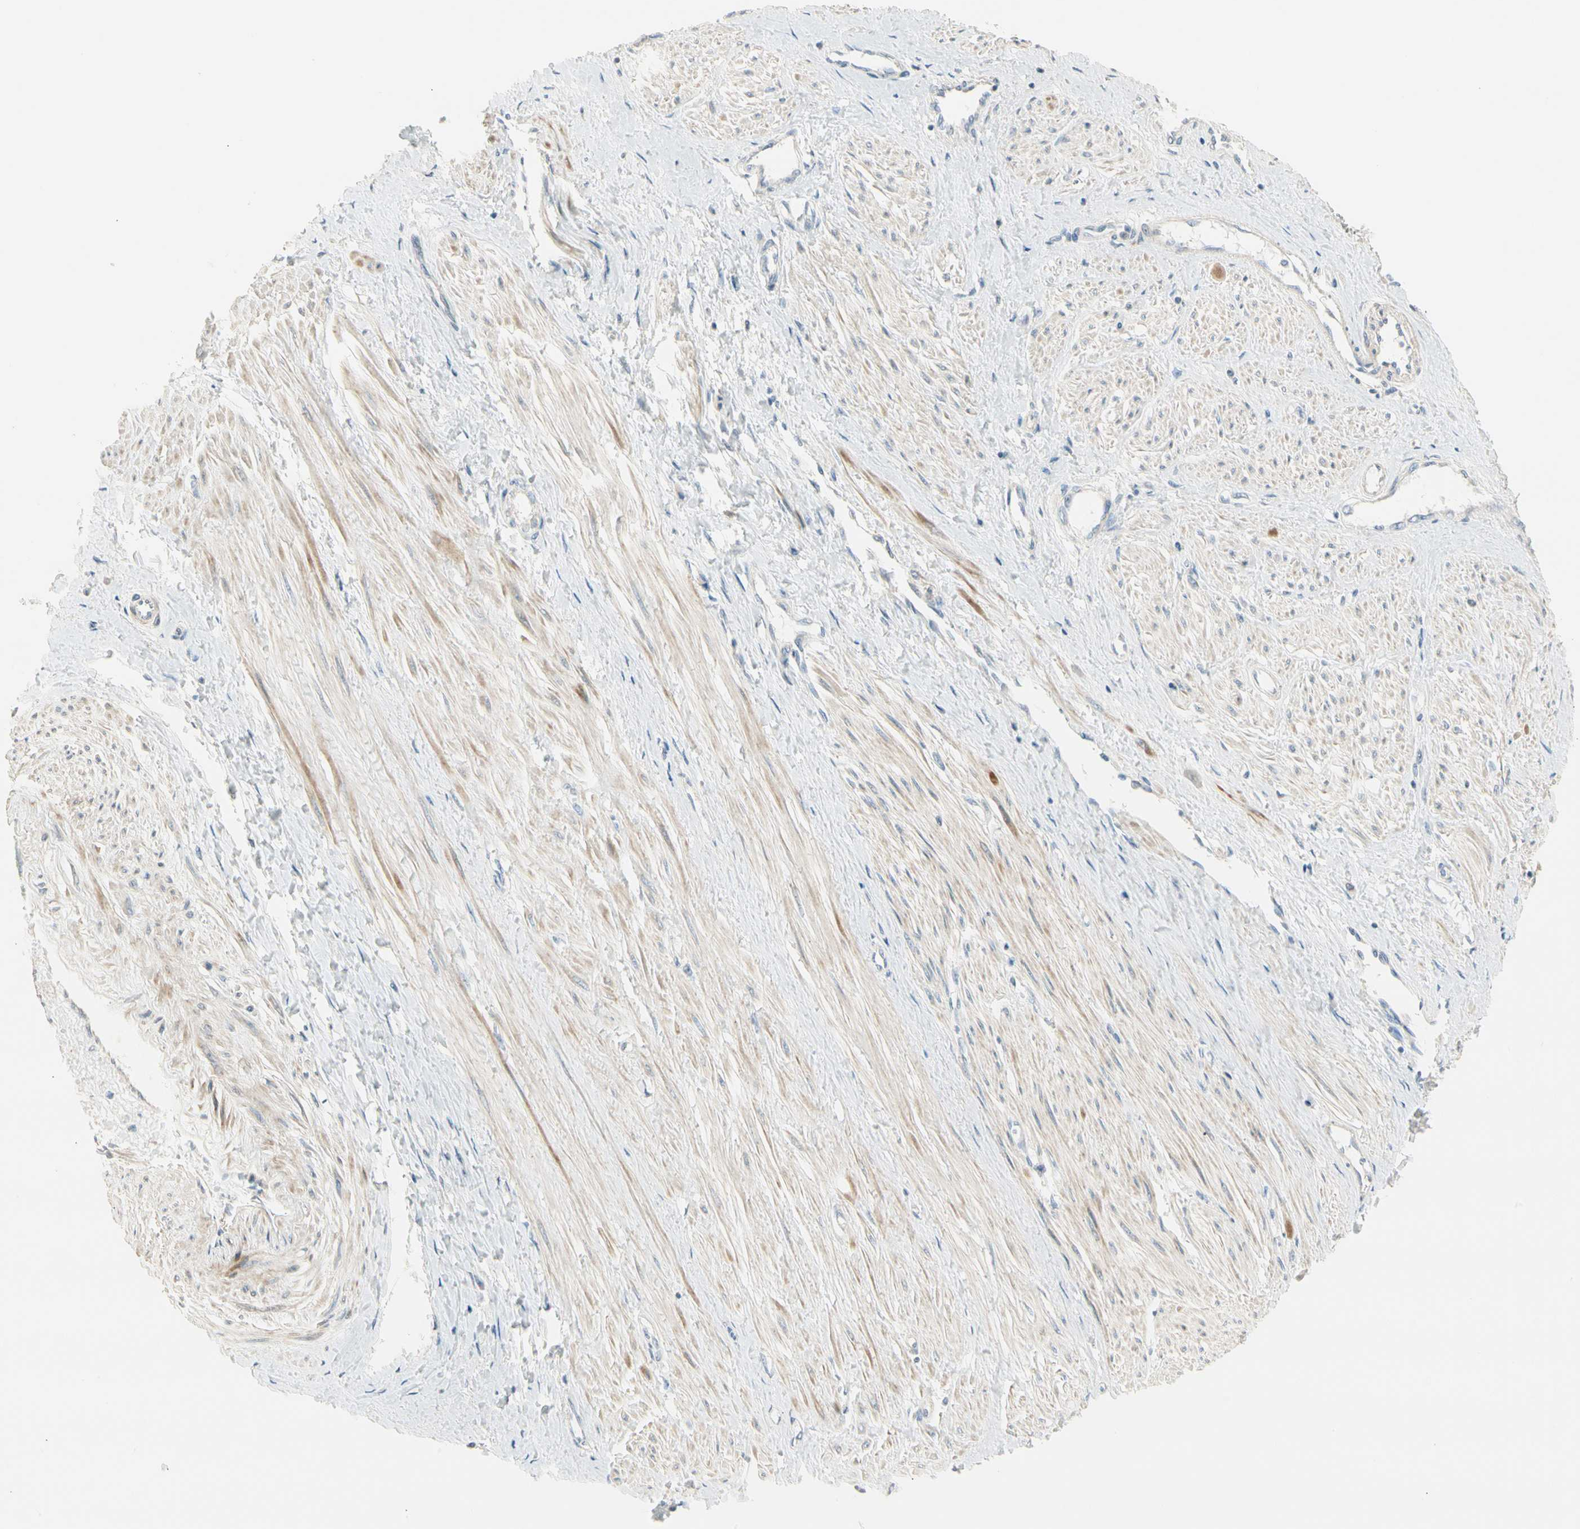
{"staining": {"intensity": "moderate", "quantity": ">75%", "location": "cytoplasmic/membranous"}, "tissue": "smooth muscle", "cell_type": "Smooth muscle cells", "image_type": "normal", "snomed": [{"axis": "morphology", "description": "Normal tissue, NOS"}, {"axis": "topography", "description": "Smooth muscle"}, {"axis": "topography", "description": "Uterus"}], "caption": "The micrograph shows staining of normal smooth muscle, revealing moderate cytoplasmic/membranous protein expression (brown color) within smooth muscle cells. The staining is performed using DAB (3,3'-diaminobenzidine) brown chromogen to label protein expression. The nuclei are counter-stained blue using hematoxylin.", "gene": "ADGRA3", "patient": {"sex": "female", "age": 39}}